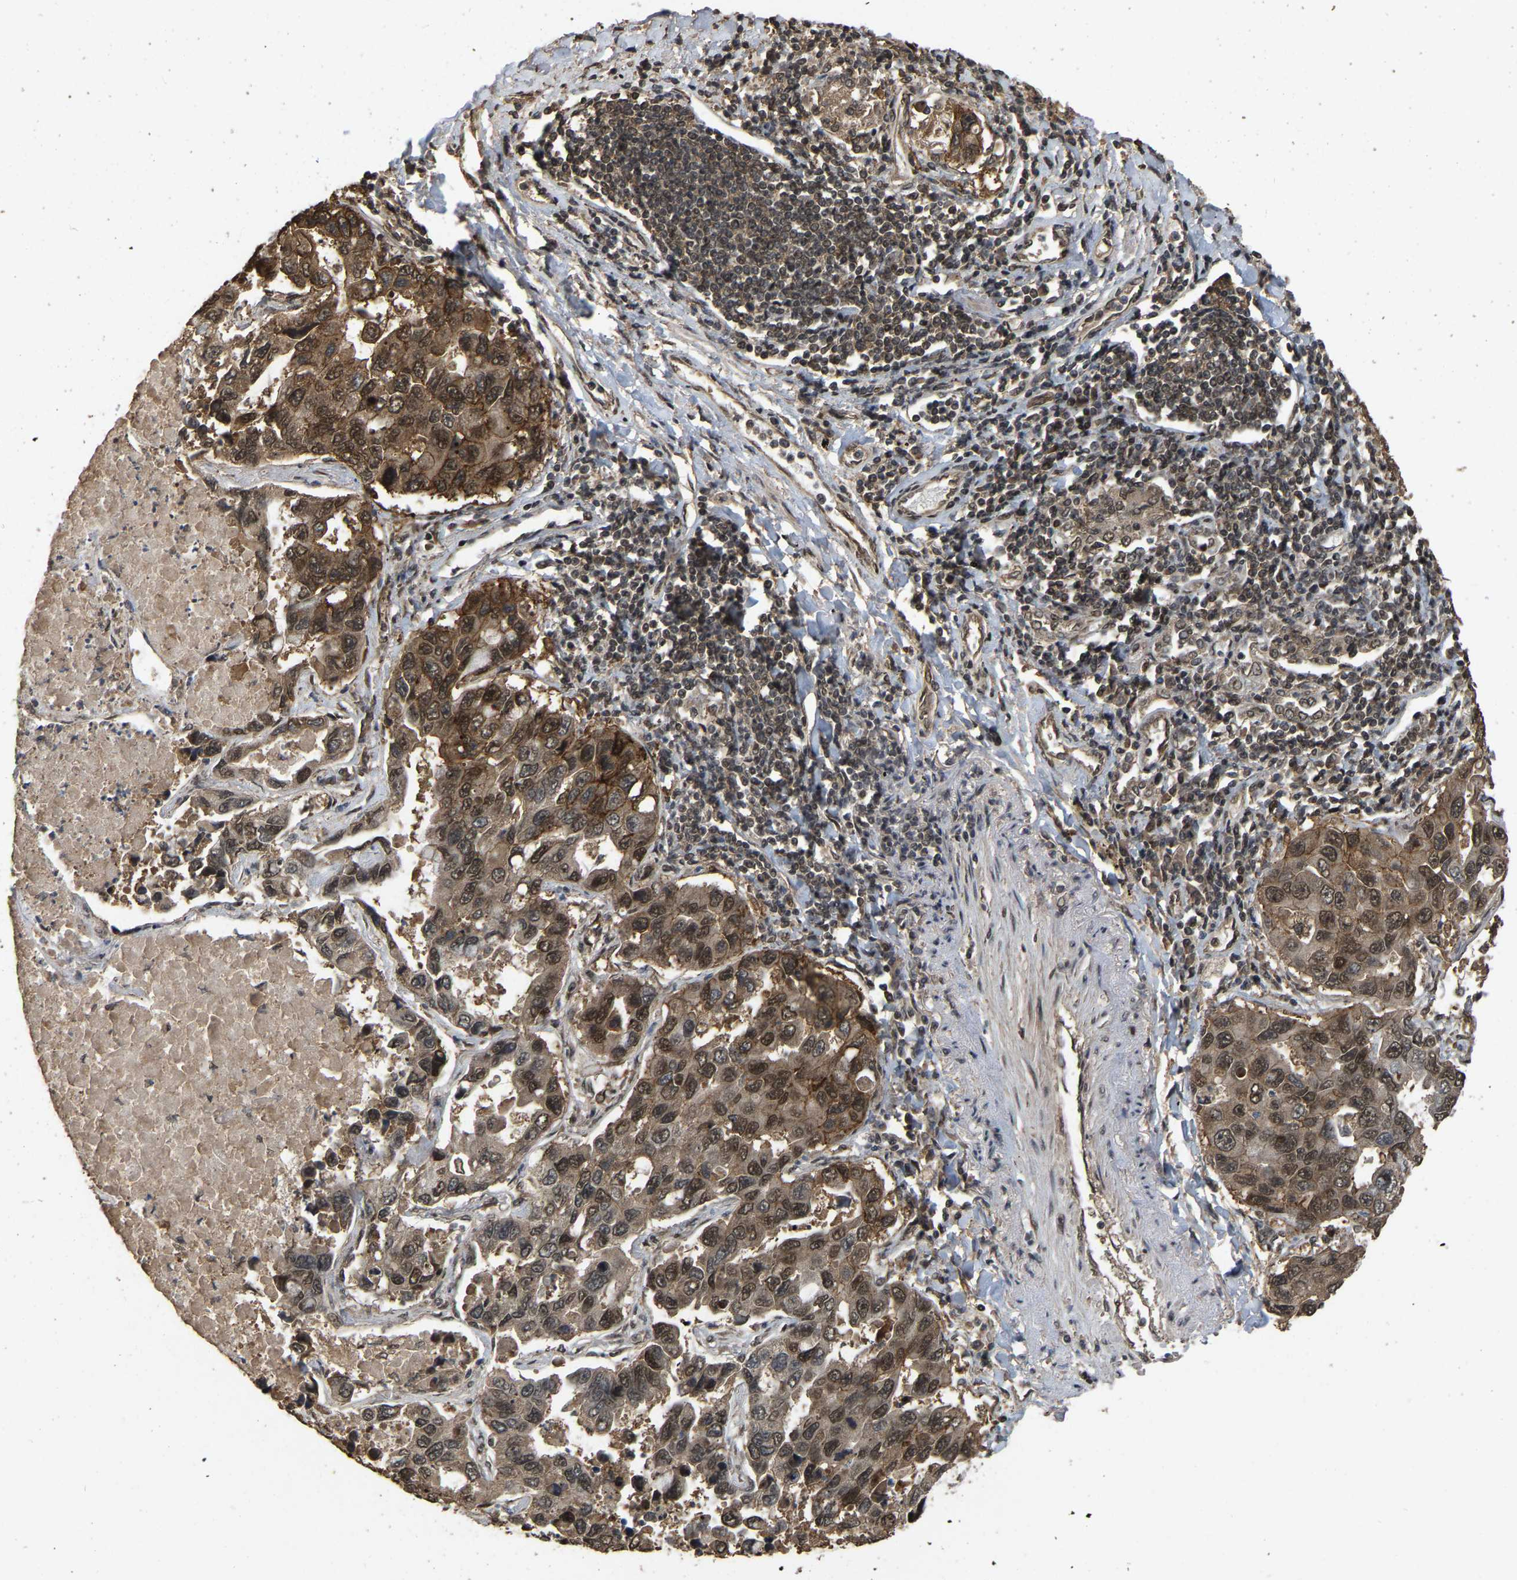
{"staining": {"intensity": "moderate", "quantity": ">75%", "location": "cytoplasmic/membranous,nuclear"}, "tissue": "lung cancer", "cell_type": "Tumor cells", "image_type": "cancer", "snomed": [{"axis": "morphology", "description": "Adenocarcinoma, NOS"}, {"axis": "topography", "description": "Lung"}], "caption": "Lung adenocarcinoma stained for a protein (brown) reveals moderate cytoplasmic/membranous and nuclear positive staining in about >75% of tumor cells.", "gene": "ARHGAP23", "patient": {"sex": "male", "age": 64}}